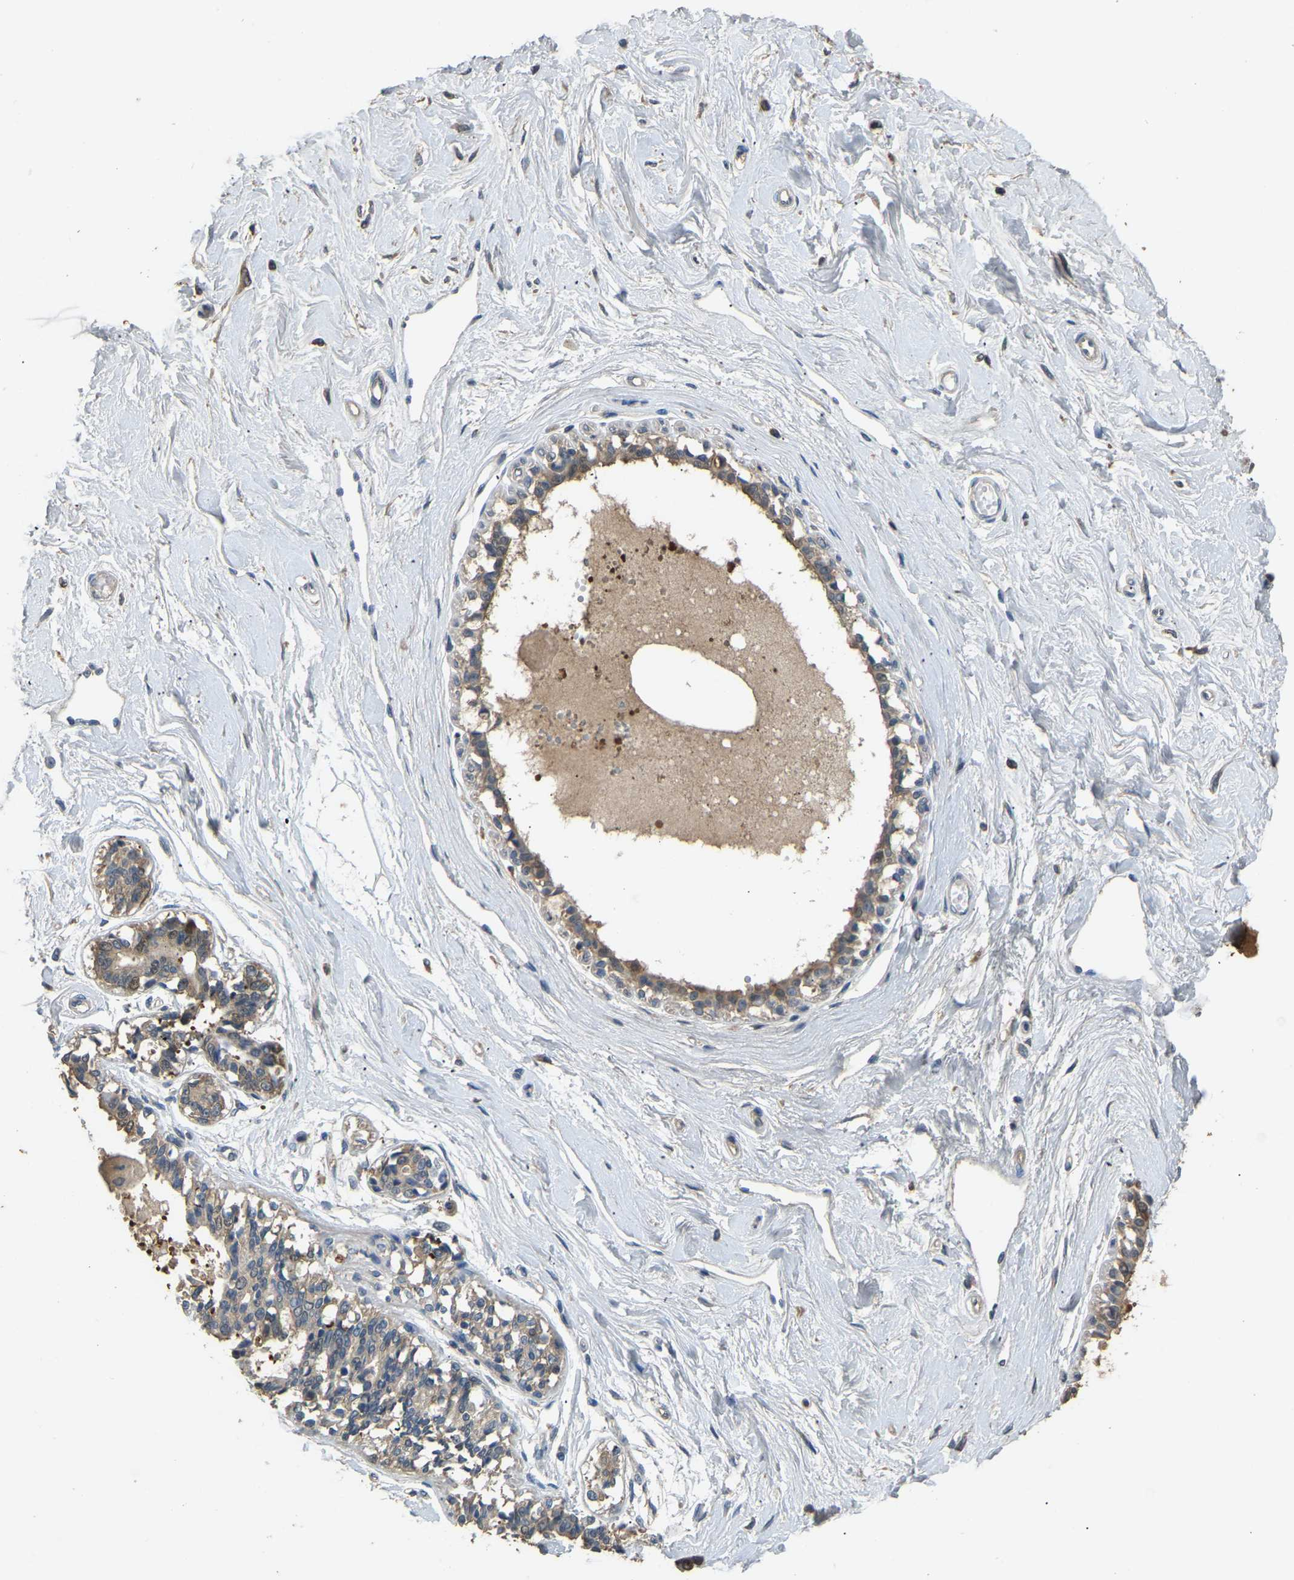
{"staining": {"intensity": "negative", "quantity": "none", "location": "none"}, "tissue": "breast", "cell_type": "Adipocytes", "image_type": "normal", "snomed": [{"axis": "morphology", "description": "Normal tissue, NOS"}, {"axis": "topography", "description": "Breast"}], "caption": "Photomicrograph shows no protein staining in adipocytes of benign breast.", "gene": "TUFM", "patient": {"sex": "female", "age": 45}}